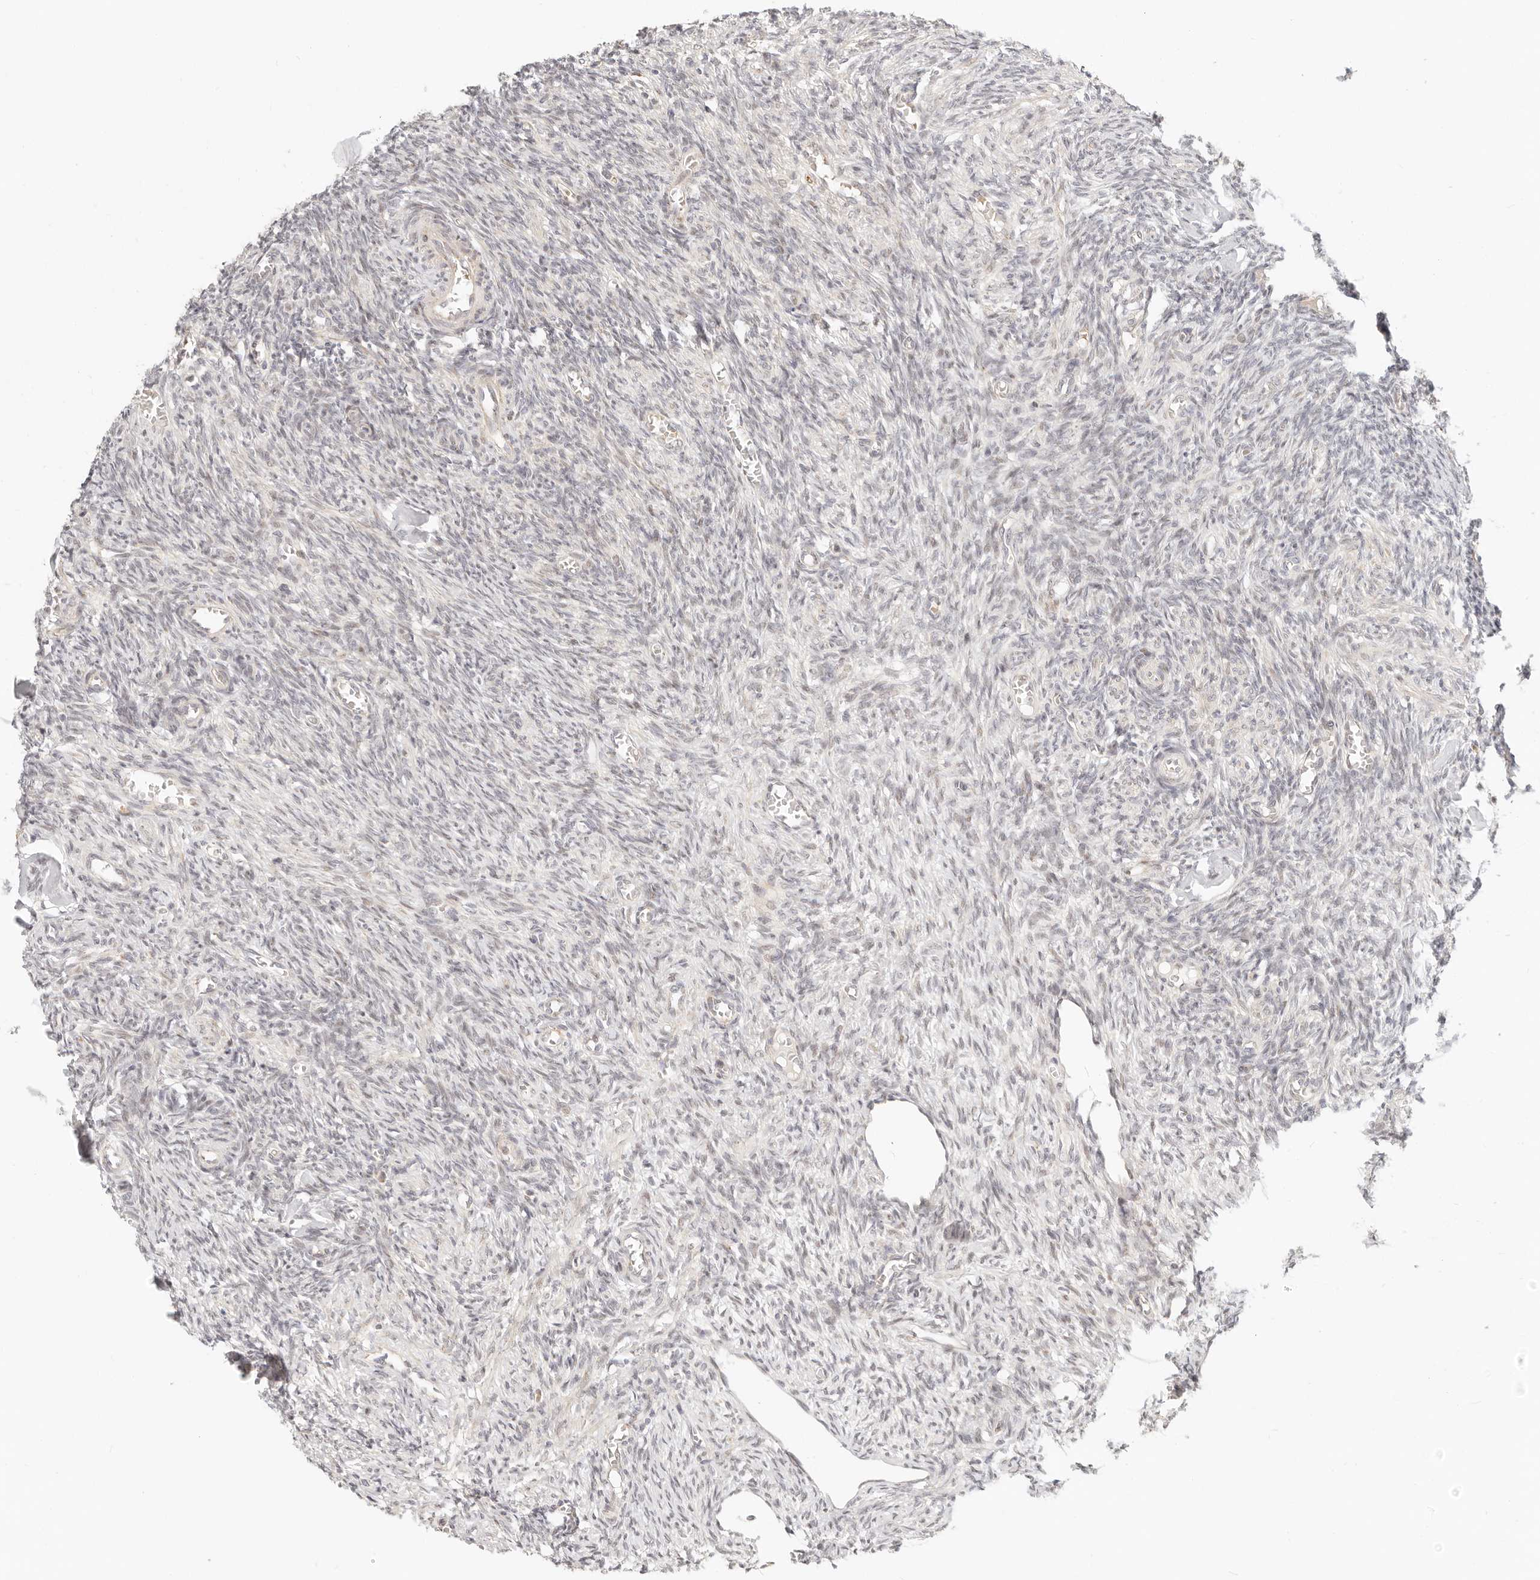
{"staining": {"intensity": "moderate", "quantity": ">75%", "location": "cytoplasmic/membranous"}, "tissue": "ovary", "cell_type": "Follicle cells", "image_type": "normal", "snomed": [{"axis": "morphology", "description": "Normal tissue, NOS"}, {"axis": "topography", "description": "Ovary"}], "caption": "The immunohistochemical stain highlights moderate cytoplasmic/membranous positivity in follicle cells of benign ovary. (DAB = brown stain, brightfield microscopy at high magnification).", "gene": "FAM20B", "patient": {"sex": "female", "age": 27}}